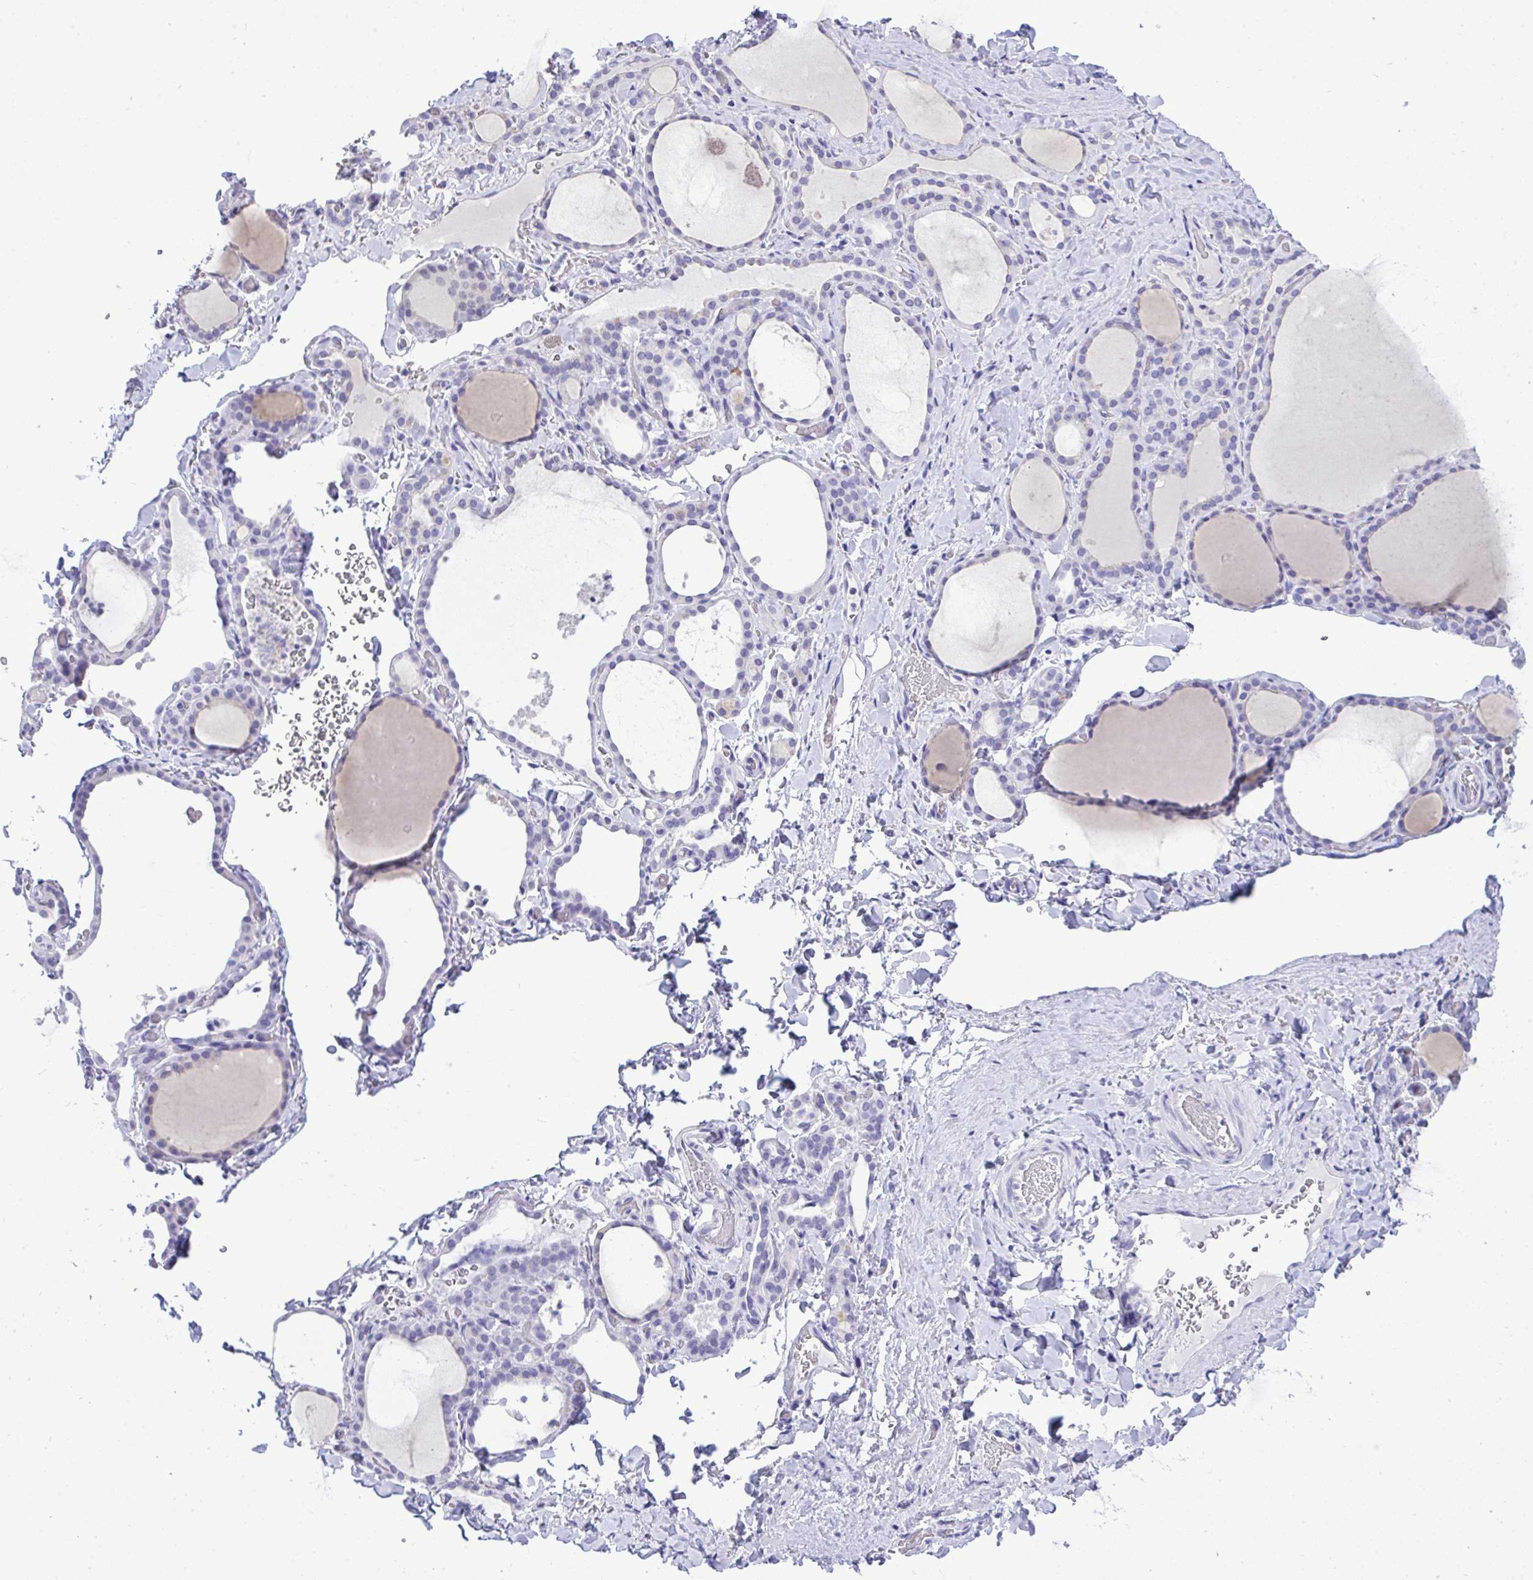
{"staining": {"intensity": "negative", "quantity": "none", "location": "none"}, "tissue": "thyroid gland", "cell_type": "Glandular cells", "image_type": "normal", "snomed": [{"axis": "morphology", "description": "Normal tissue, NOS"}, {"axis": "topography", "description": "Thyroid gland"}], "caption": "This is a histopathology image of IHC staining of benign thyroid gland, which shows no staining in glandular cells. (Stains: DAB (3,3'-diaminobenzidine) immunohistochemistry with hematoxylin counter stain, Microscopy: brightfield microscopy at high magnification).", "gene": "PRM2", "patient": {"sex": "female", "age": 22}}